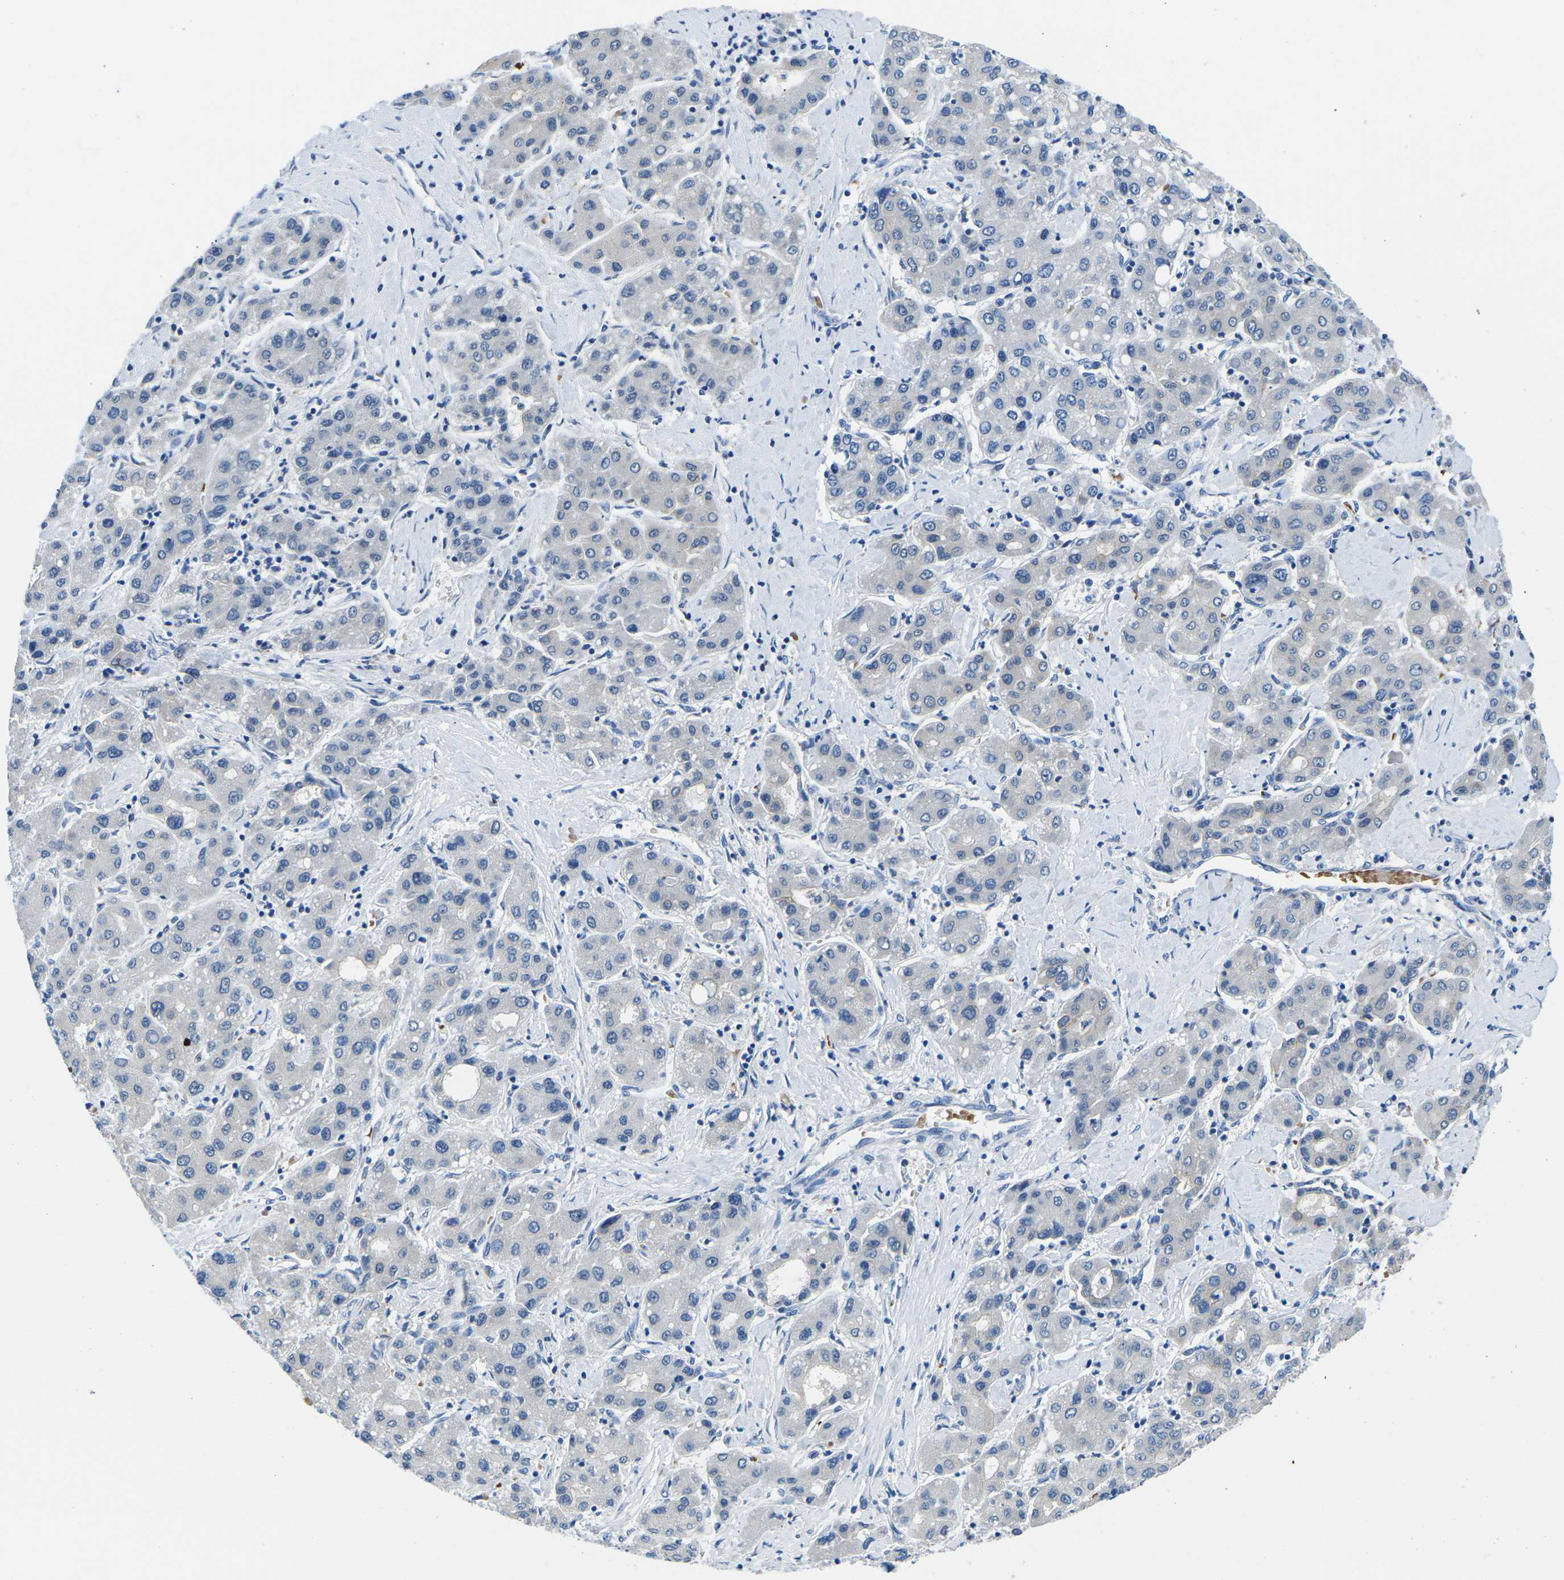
{"staining": {"intensity": "negative", "quantity": "none", "location": "none"}, "tissue": "liver cancer", "cell_type": "Tumor cells", "image_type": "cancer", "snomed": [{"axis": "morphology", "description": "Carcinoma, Hepatocellular, NOS"}, {"axis": "topography", "description": "Liver"}], "caption": "Tumor cells are negative for brown protein staining in liver cancer (hepatocellular carcinoma). Nuclei are stained in blue.", "gene": "TM6SF1", "patient": {"sex": "male", "age": 65}}